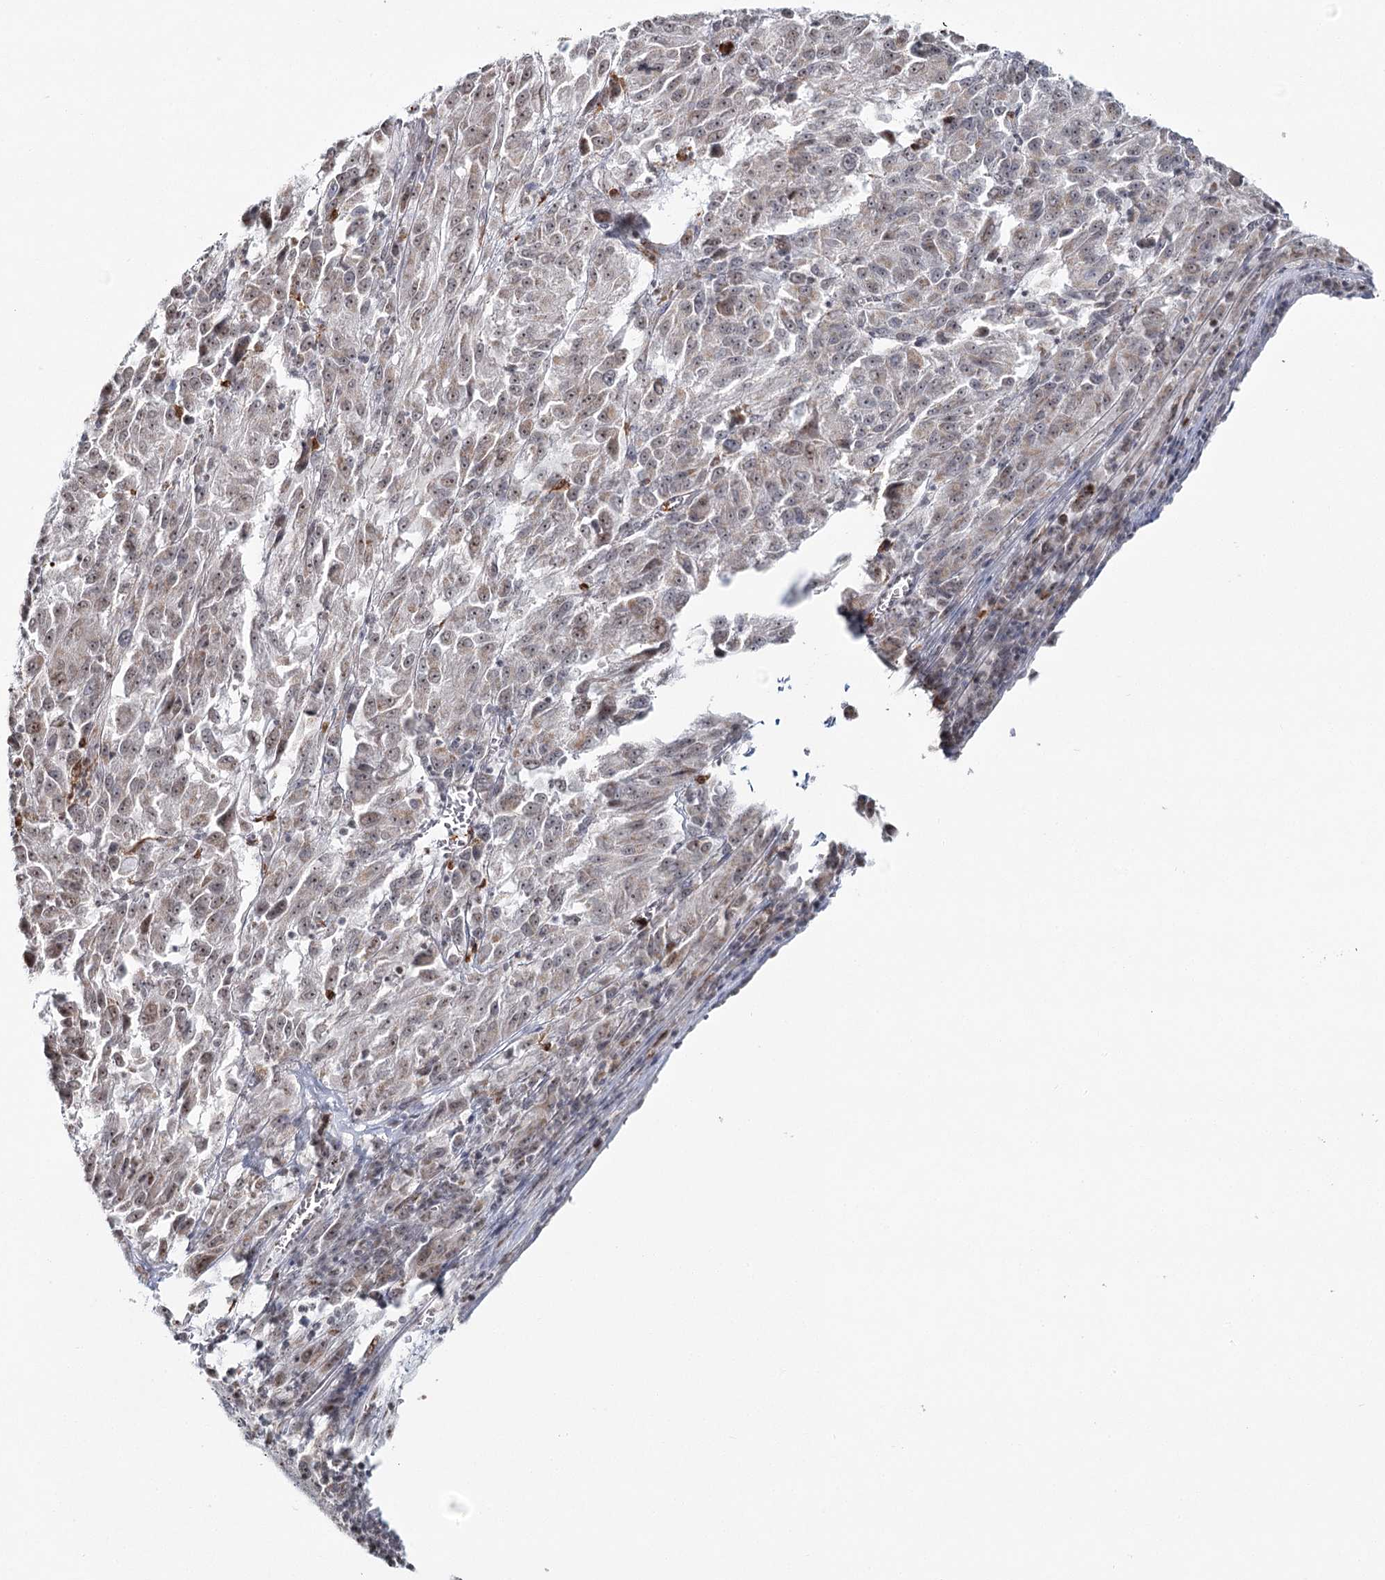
{"staining": {"intensity": "weak", "quantity": "25%-75%", "location": "cytoplasmic/membranous,nuclear"}, "tissue": "melanoma", "cell_type": "Tumor cells", "image_type": "cancer", "snomed": [{"axis": "morphology", "description": "Malignant melanoma, Metastatic site"}, {"axis": "topography", "description": "Lung"}], "caption": "High-magnification brightfield microscopy of melanoma stained with DAB (brown) and counterstained with hematoxylin (blue). tumor cells exhibit weak cytoplasmic/membranous and nuclear expression is present in approximately25%-75% of cells.", "gene": "ATAD1", "patient": {"sex": "male", "age": 64}}